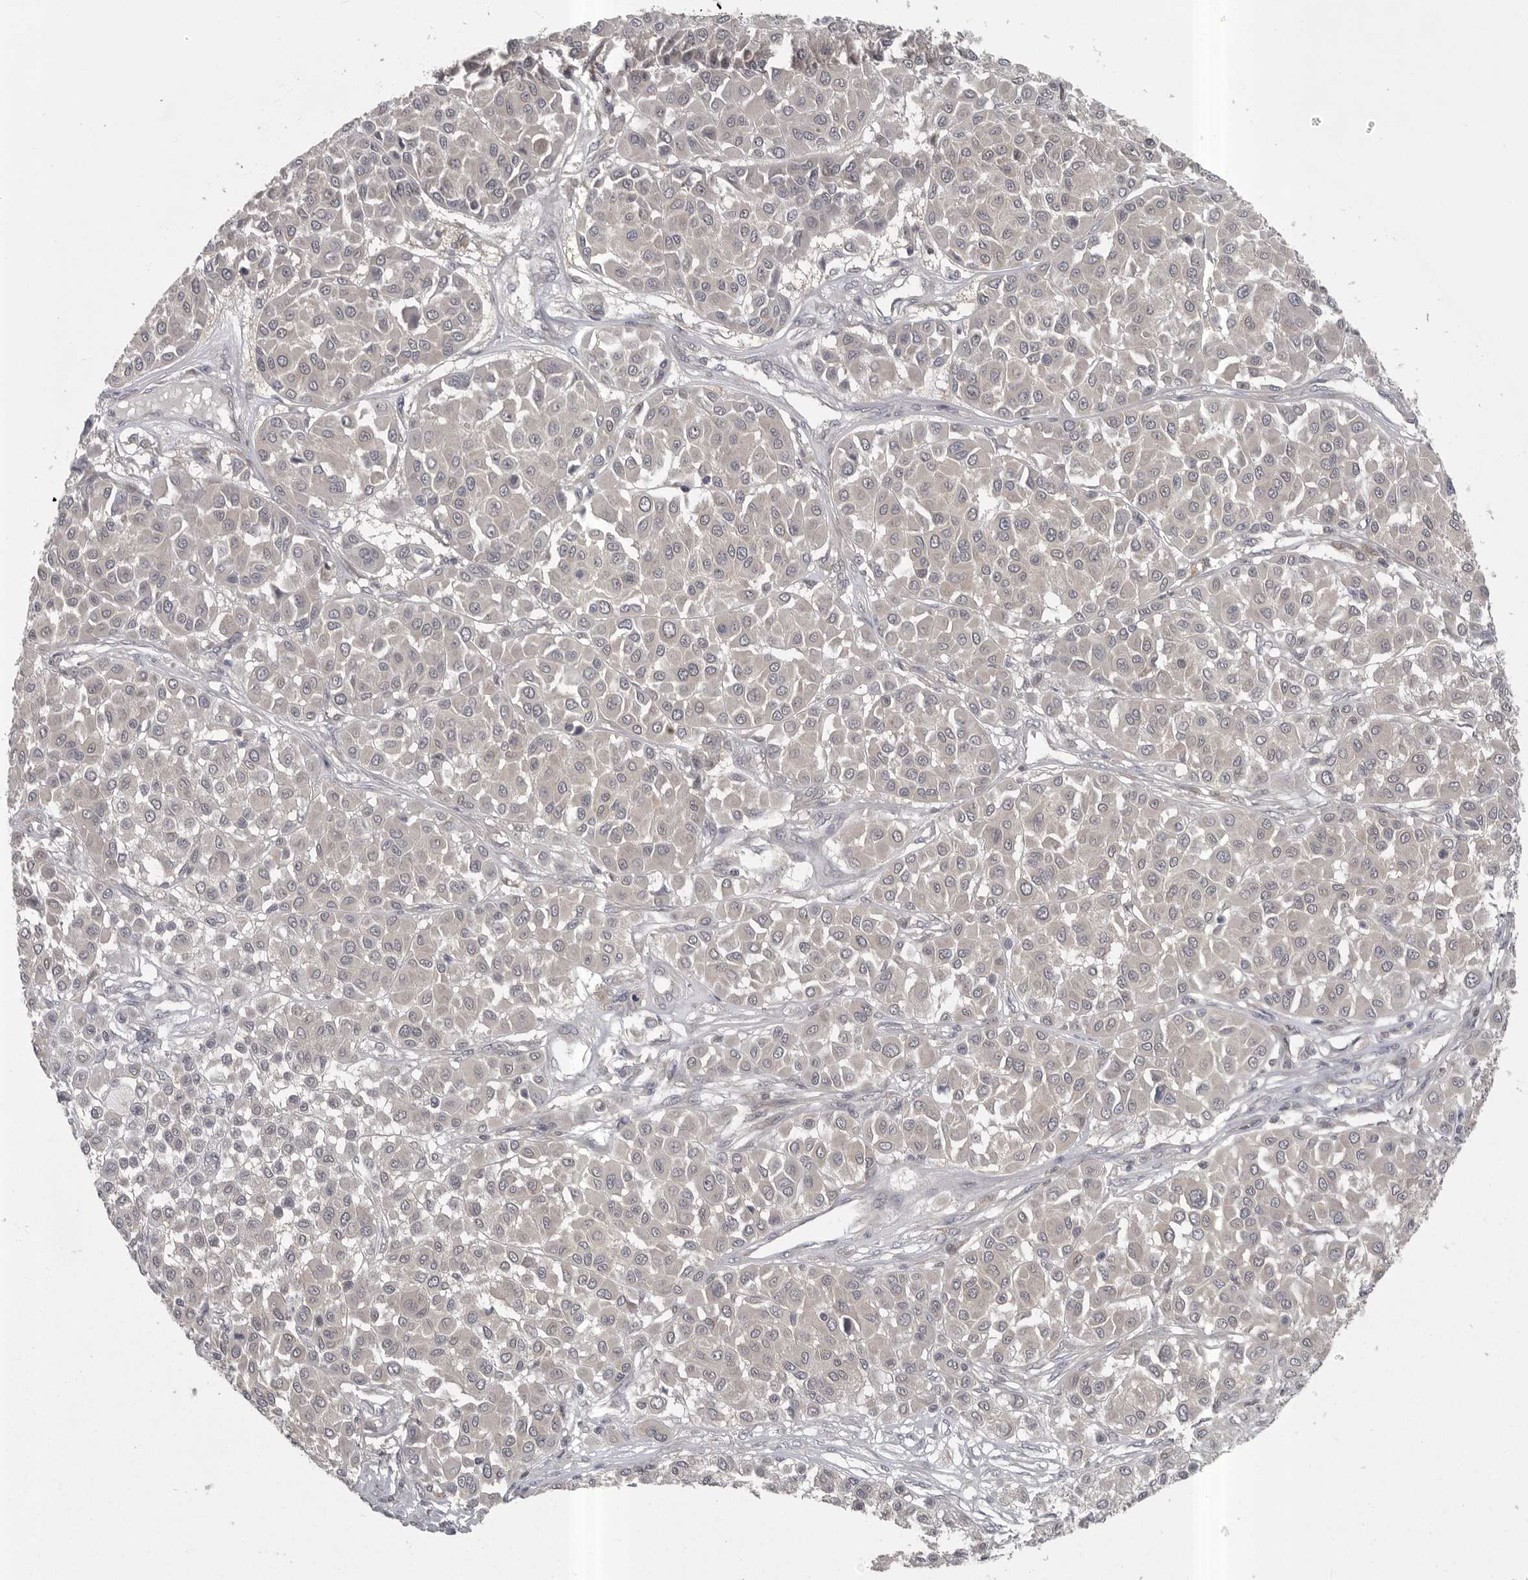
{"staining": {"intensity": "negative", "quantity": "none", "location": "none"}, "tissue": "melanoma", "cell_type": "Tumor cells", "image_type": "cancer", "snomed": [{"axis": "morphology", "description": "Malignant melanoma, Metastatic site"}, {"axis": "topography", "description": "Soft tissue"}], "caption": "Tumor cells are negative for protein expression in human malignant melanoma (metastatic site).", "gene": "PHF13", "patient": {"sex": "male", "age": 41}}